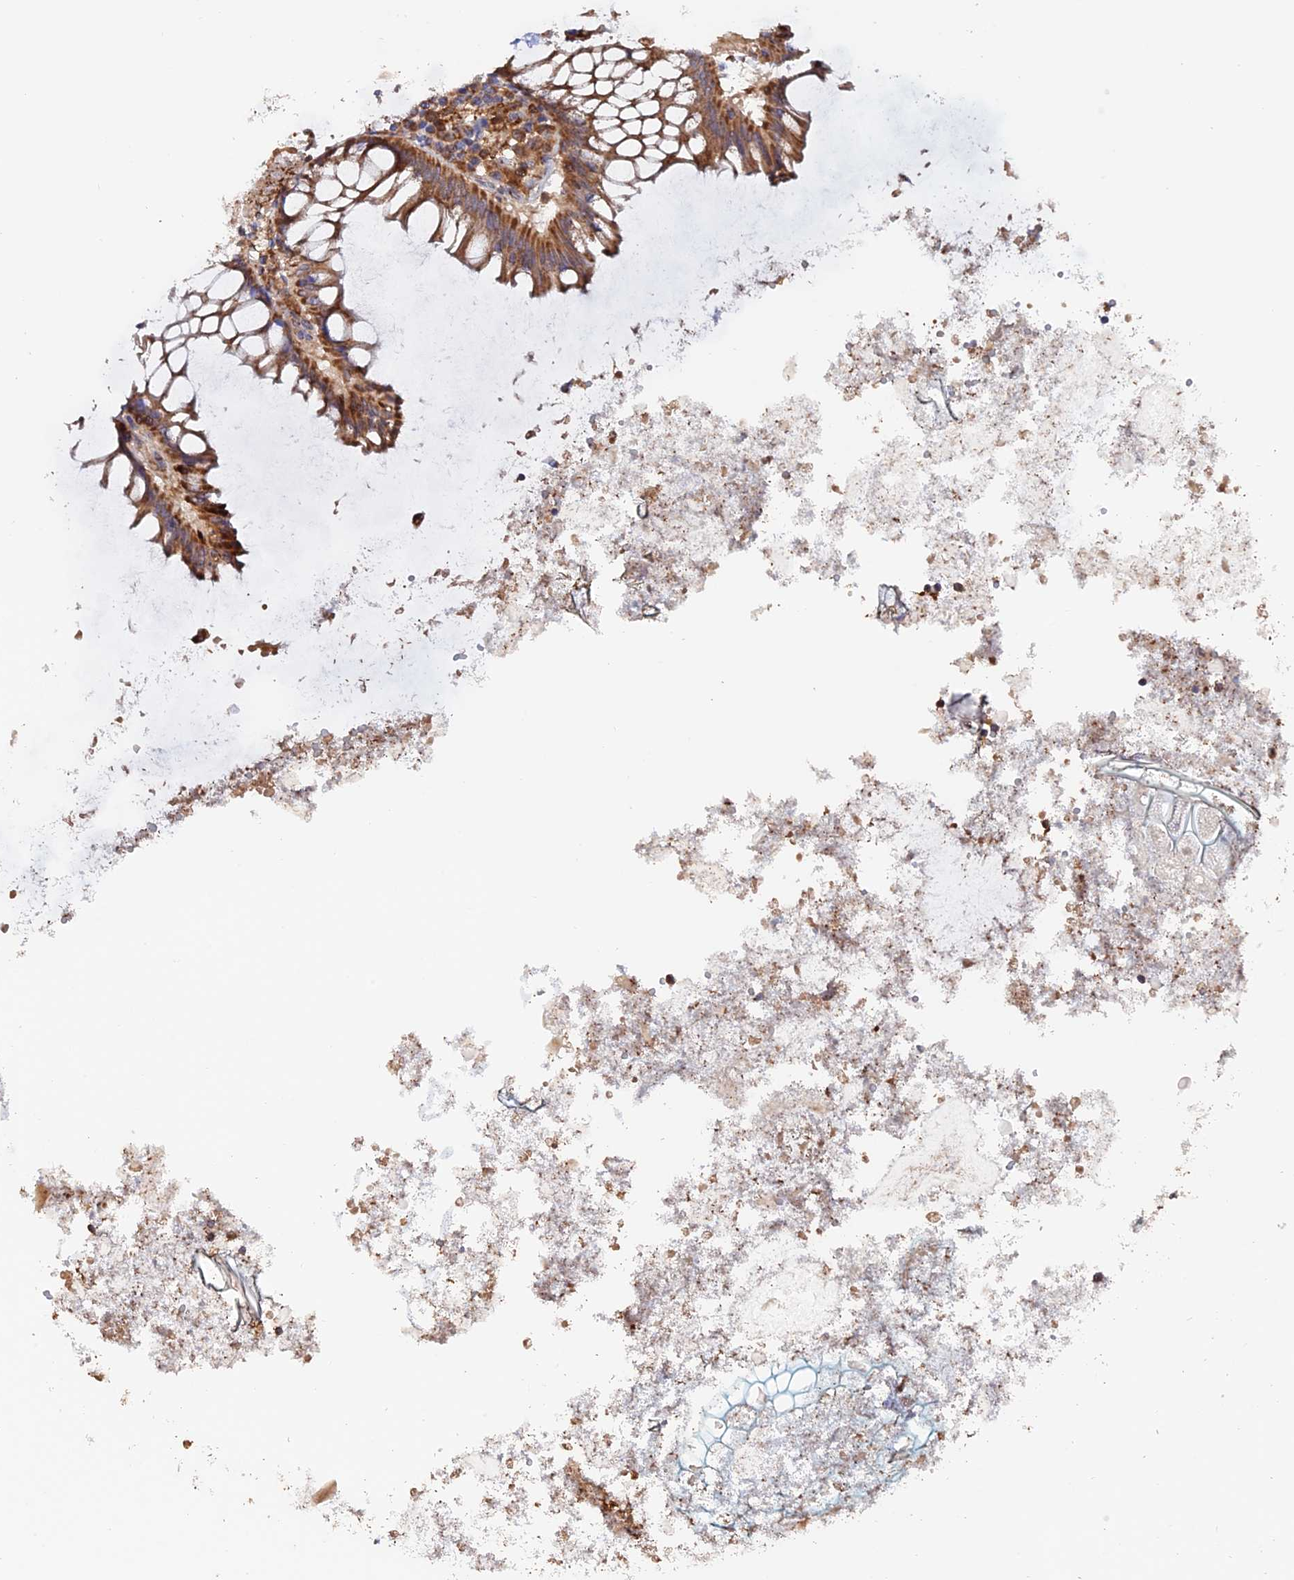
{"staining": {"intensity": "strong", "quantity": ">75%", "location": "cytoplasmic/membranous"}, "tissue": "appendix", "cell_type": "Glandular cells", "image_type": "normal", "snomed": [{"axis": "morphology", "description": "Normal tissue, NOS"}, {"axis": "topography", "description": "Appendix"}], "caption": "This is a micrograph of immunohistochemistry (IHC) staining of normal appendix, which shows strong positivity in the cytoplasmic/membranous of glandular cells.", "gene": "DTYMK", "patient": {"sex": "female", "age": 54}}